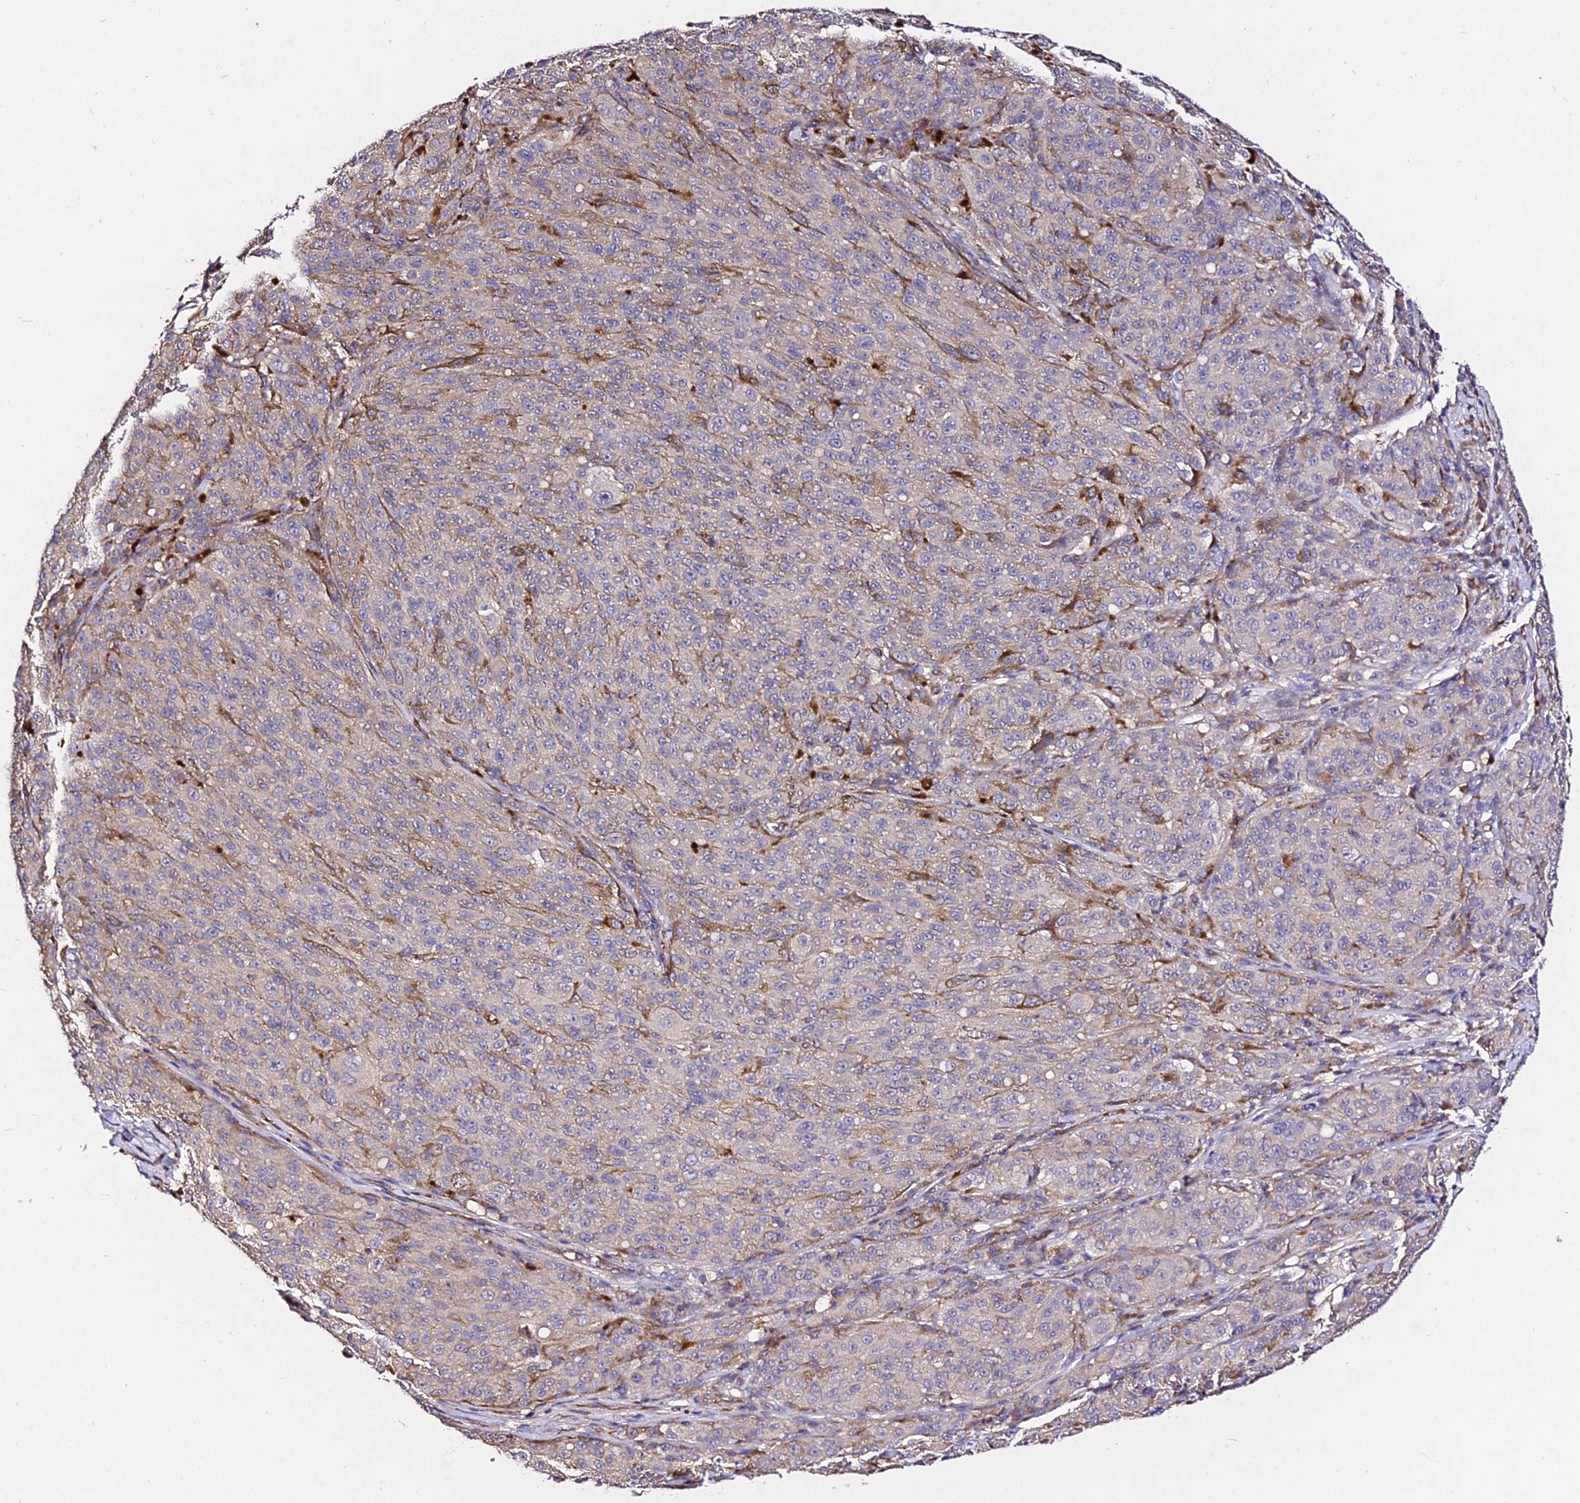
{"staining": {"intensity": "negative", "quantity": "none", "location": "none"}, "tissue": "melanoma", "cell_type": "Tumor cells", "image_type": "cancer", "snomed": [{"axis": "morphology", "description": "Malignant melanoma, NOS"}, {"axis": "topography", "description": "Skin"}], "caption": "Immunohistochemistry image of human melanoma stained for a protein (brown), which reveals no positivity in tumor cells.", "gene": "AP3M2", "patient": {"sex": "female", "age": 52}}